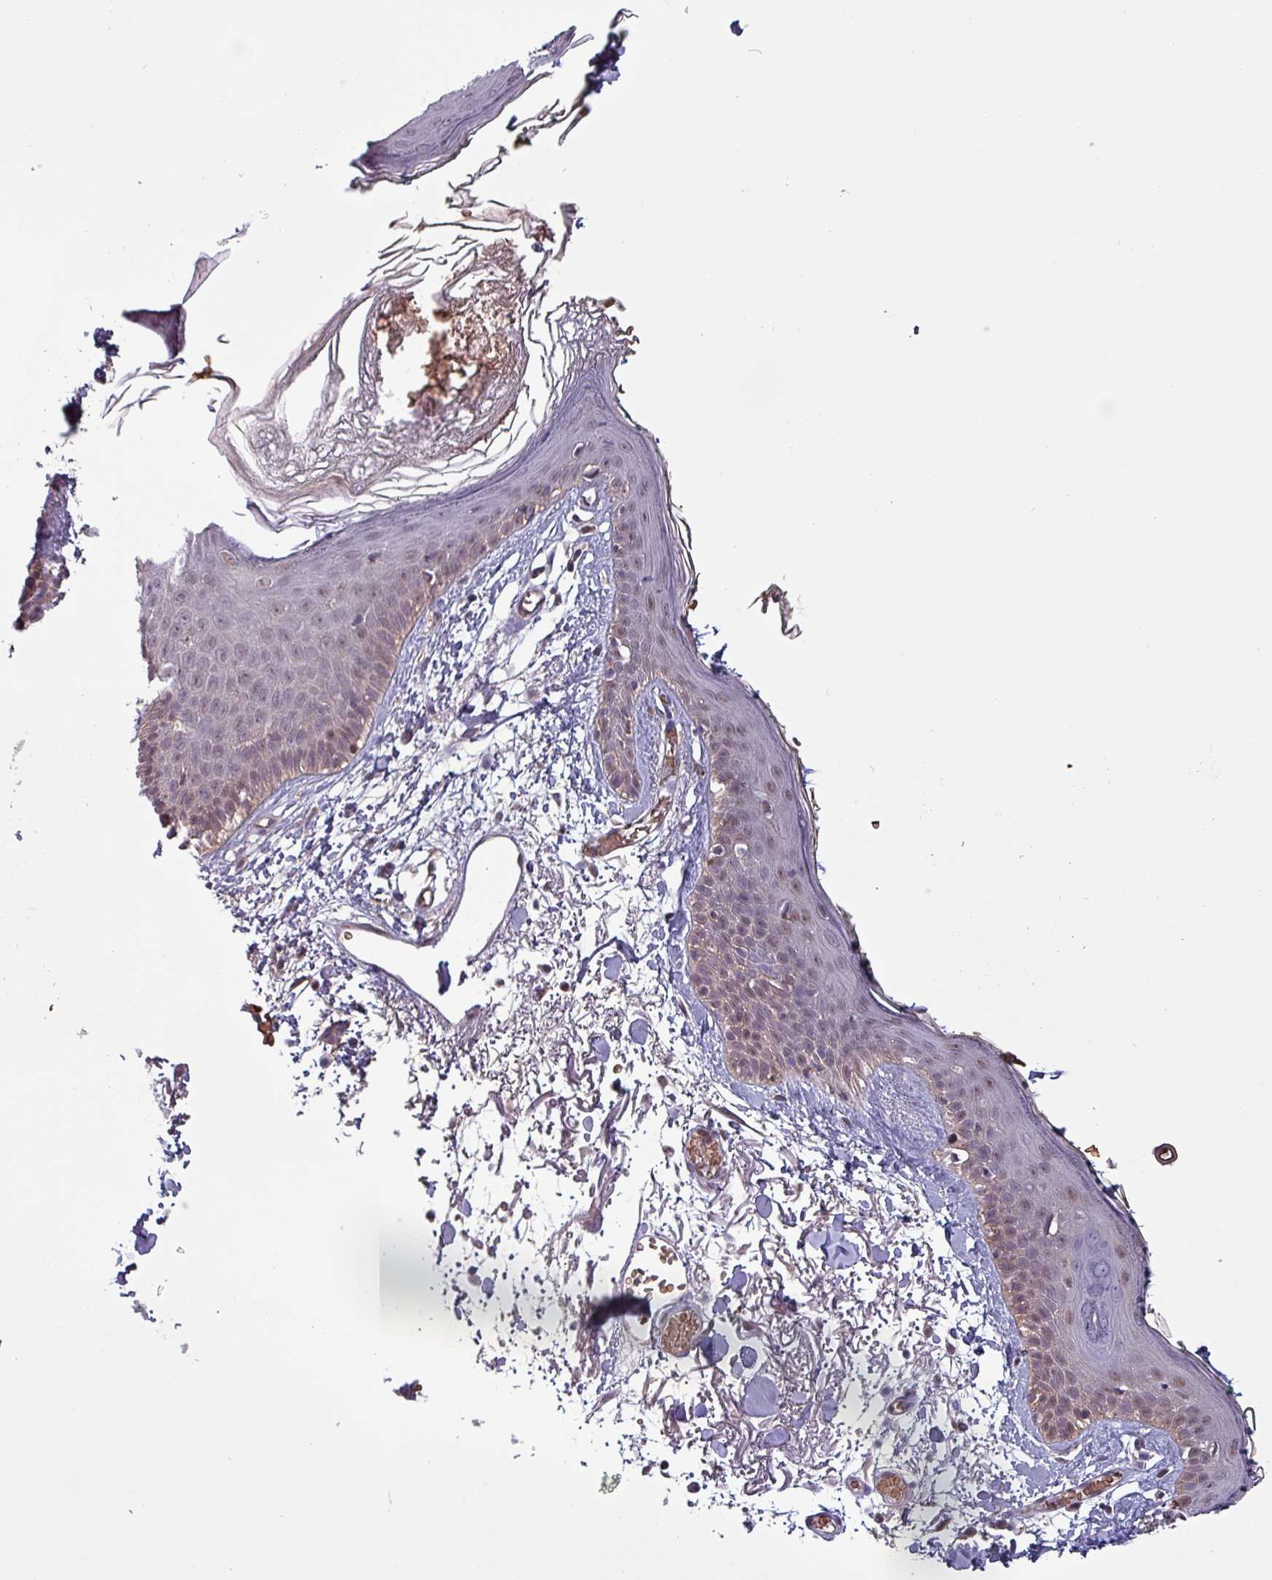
{"staining": {"intensity": "weak", "quantity": "<25%", "location": "cytoplasmic/membranous"}, "tissue": "skin", "cell_type": "Fibroblasts", "image_type": "normal", "snomed": [{"axis": "morphology", "description": "Normal tissue, NOS"}, {"axis": "topography", "description": "Skin"}], "caption": "The photomicrograph exhibits no staining of fibroblasts in benign skin.", "gene": "PSMB8", "patient": {"sex": "male", "age": 79}}